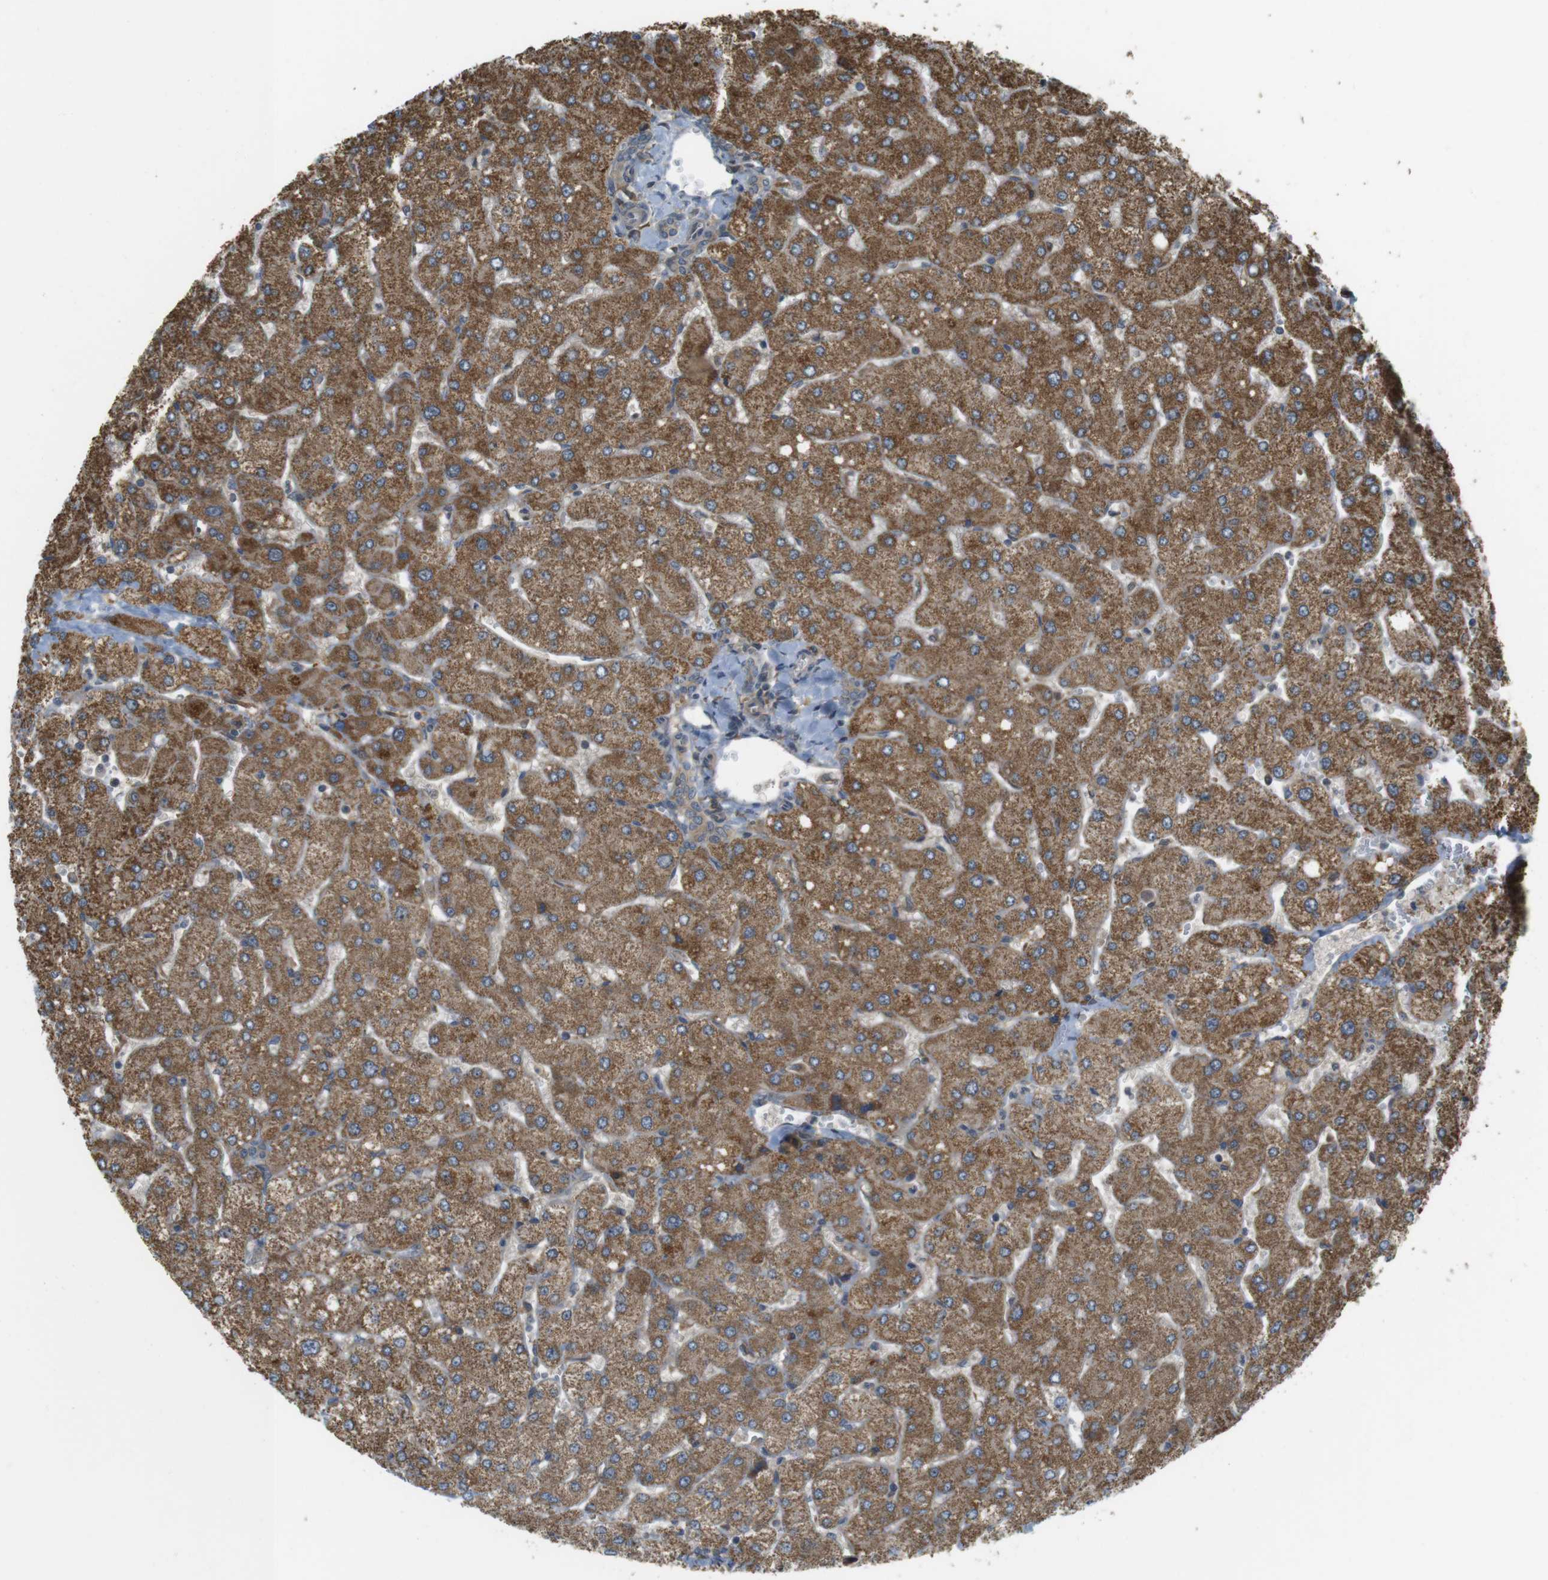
{"staining": {"intensity": "moderate", "quantity": ">75%", "location": "cytoplasmic/membranous"}, "tissue": "liver", "cell_type": "Cholangiocytes", "image_type": "normal", "snomed": [{"axis": "morphology", "description": "Normal tissue, NOS"}, {"axis": "topography", "description": "Liver"}], "caption": "Immunohistochemistry of unremarkable liver exhibits medium levels of moderate cytoplasmic/membranous staining in approximately >75% of cholangiocytes.", "gene": "RNF130", "patient": {"sex": "male", "age": 55}}